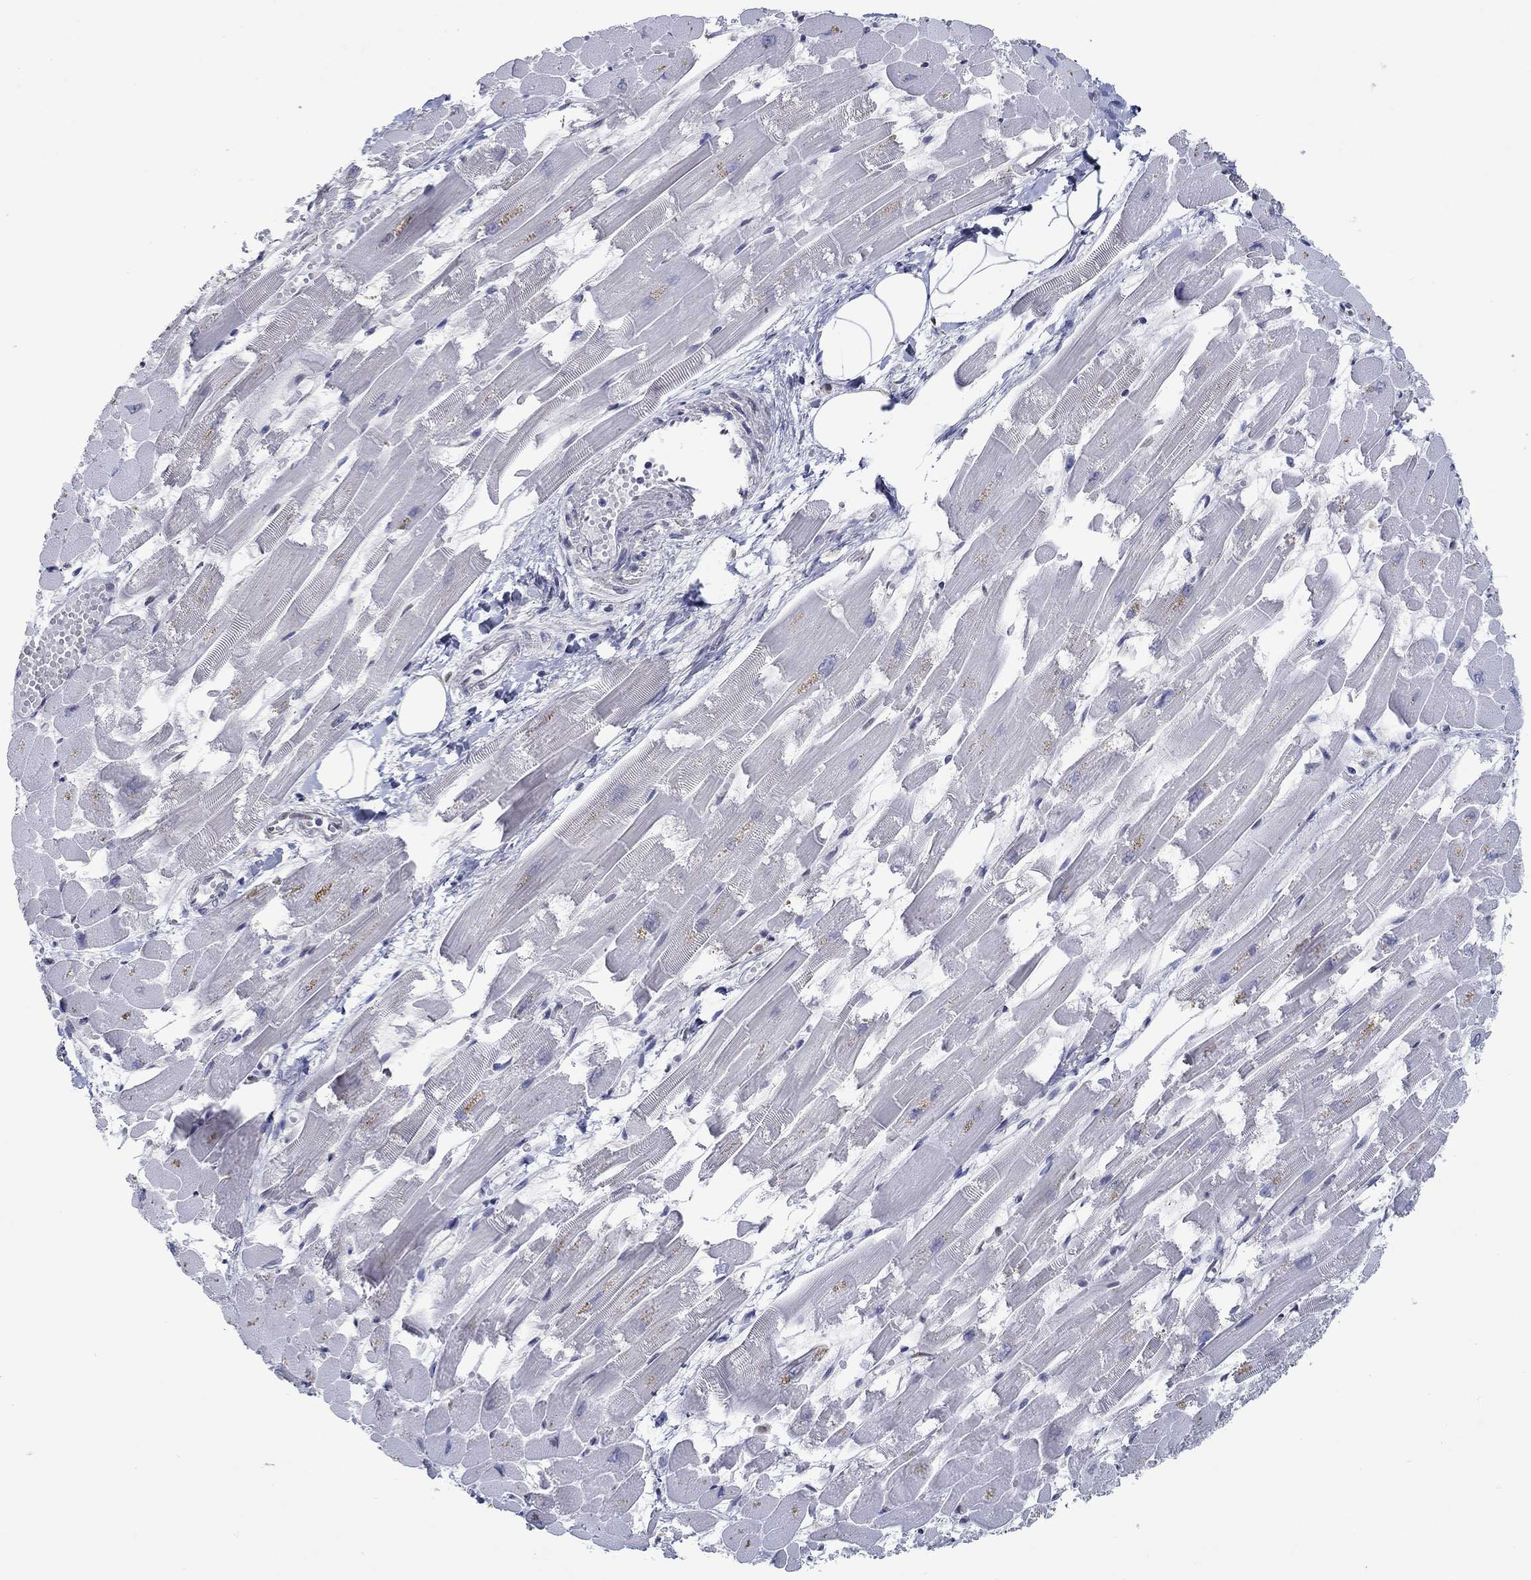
{"staining": {"intensity": "negative", "quantity": "none", "location": "none"}, "tissue": "heart muscle", "cell_type": "Cardiomyocytes", "image_type": "normal", "snomed": [{"axis": "morphology", "description": "Normal tissue, NOS"}, {"axis": "topography", "description": "Heart"}], "caption": "Immunohistochemical staining of benign heart muscle shows no significant expression in cardiomyocytes. (DAB (3,3'-diaminobenzidine) IHC with hematoxylin counter stain).", "gene": "GATA2", "patient": {"sex": "female", "age": 52}}